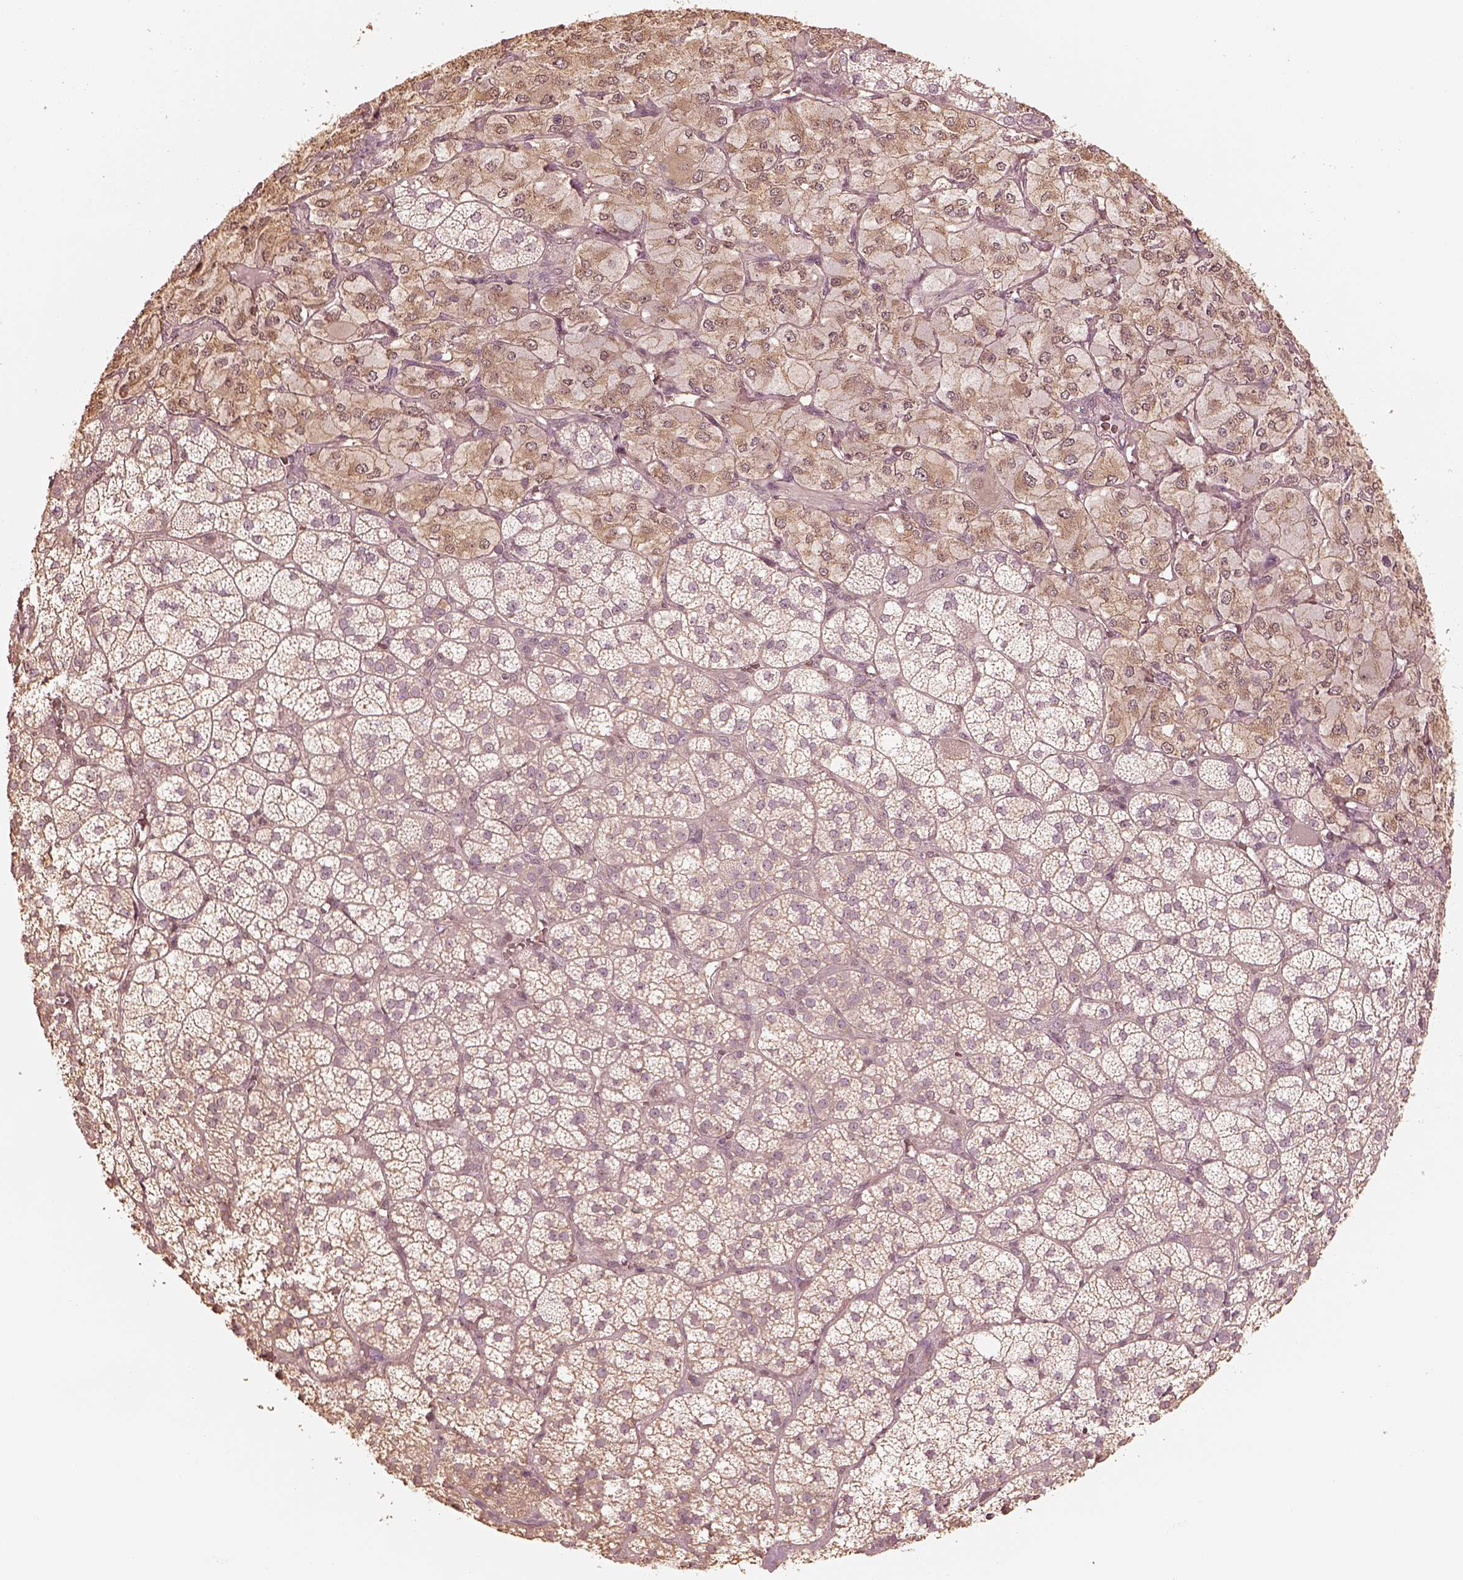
{"staining": {"intensity": "weak", "quantity": ">75%", "location": "cytoplasmic/membranous"}, "tissue": "adrenal gland", "cell_type": "Glandular cells", "image_type": "normal", "snomed": [{"axis": "morphology", "description": "Normal tissue, NOS"}, {"axis": "topography", "description": "Adrenal gland"}], "caption": "A brown stain shows weak cytoplasmic/membranous positivity of a protein in glandular cells of unremarkable adrenal gland.", "gene": "KIF5C", "patient": {"sex": "female", "age": 60}}